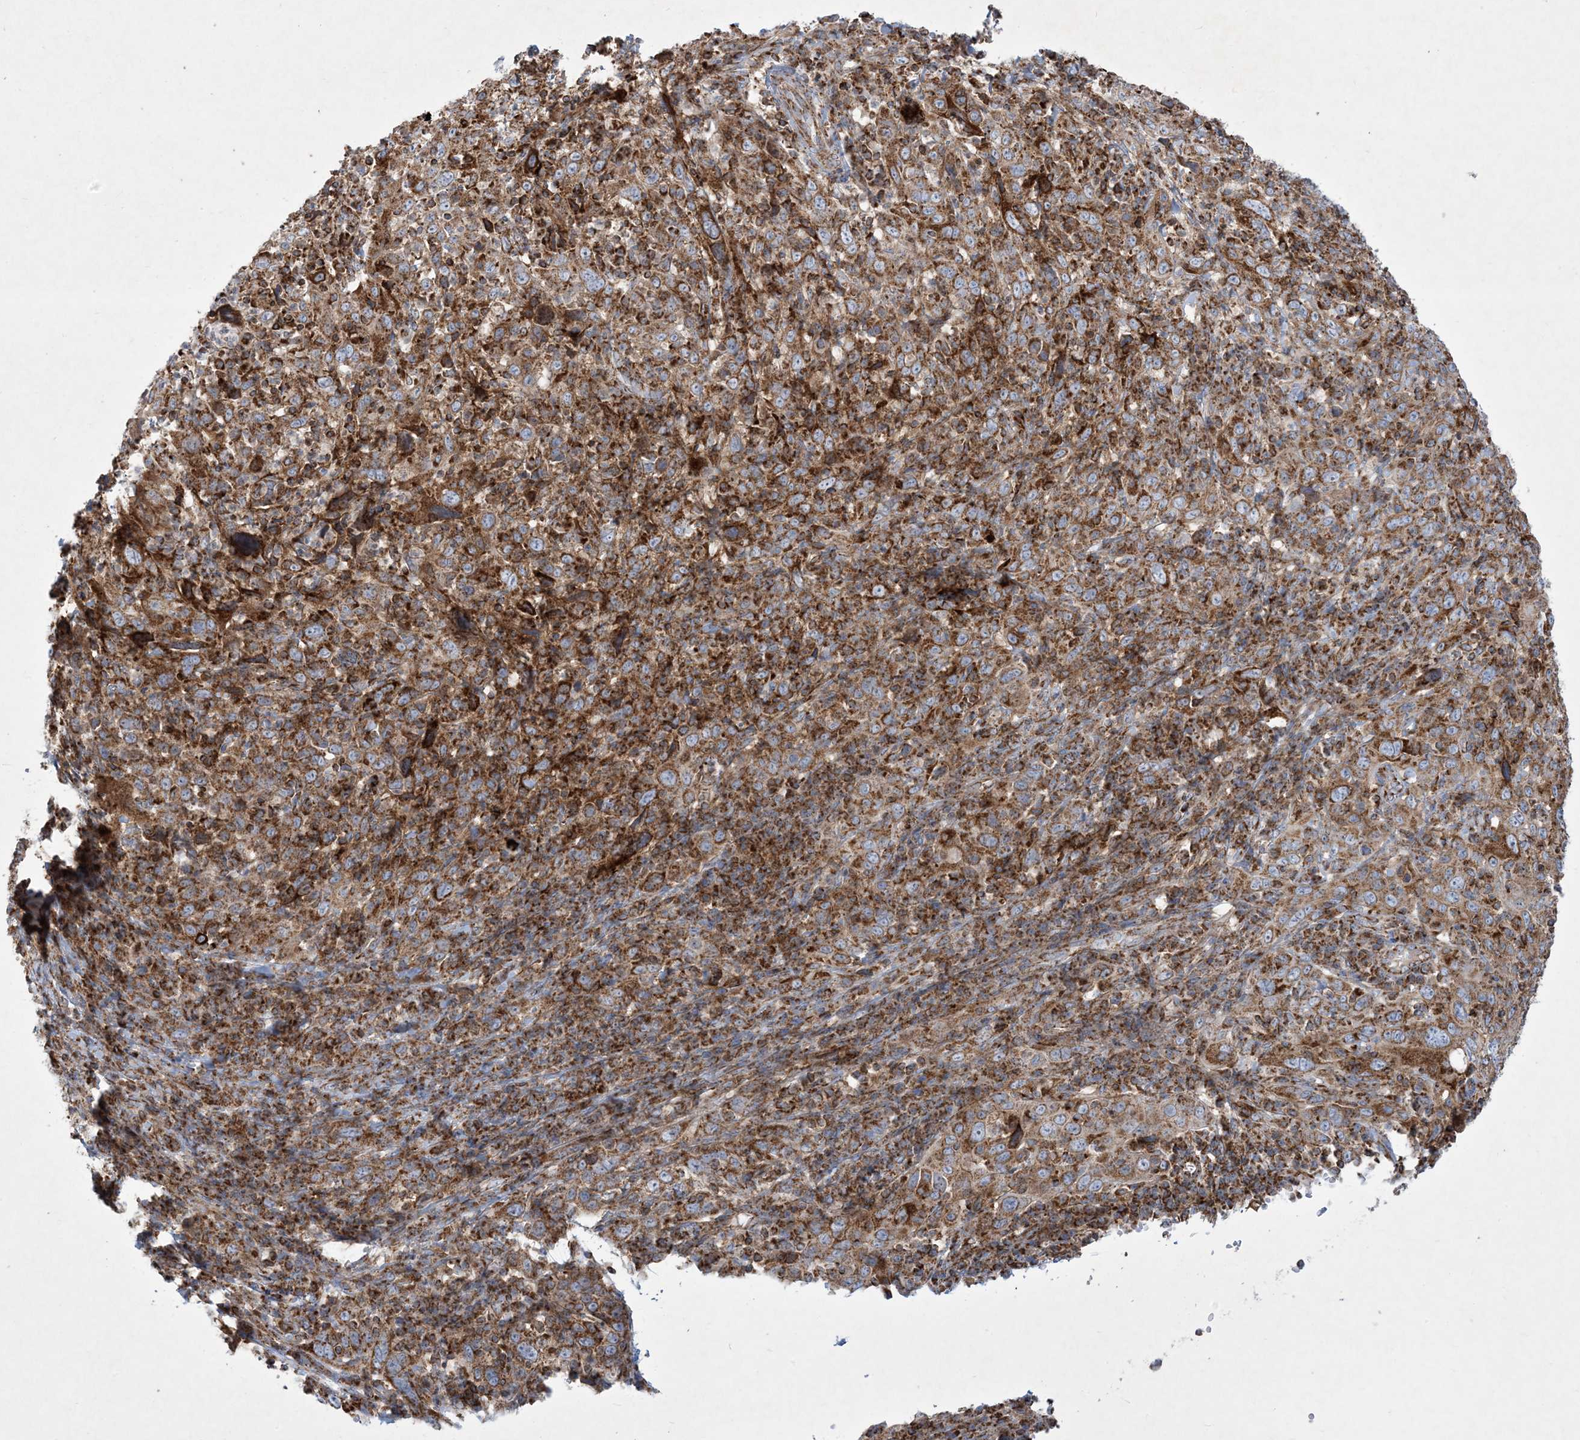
{"staining": {"intensity": "moderate", "quantity": ">75%", "location": "cytoplasmic/membranous"}, "tissue": "cervical cancer", "cell_type": "Tumor cells", "image_type": "cancer", "snomed": [{"axis": "morphology", "description": "Squamous cell carcinoma, NOS"}, {"axis": "topography", "description": "Cervix"}], "caption": "Immunohistochemistry (IHC) image of cervical cancer stained for a protein (brown), which displays medium levels of moderate cytoplasmic/membranous positivity in about >75% of tumor cells.", "gene": "BEND4", "patient": {"sex": "female", "age": 46}}